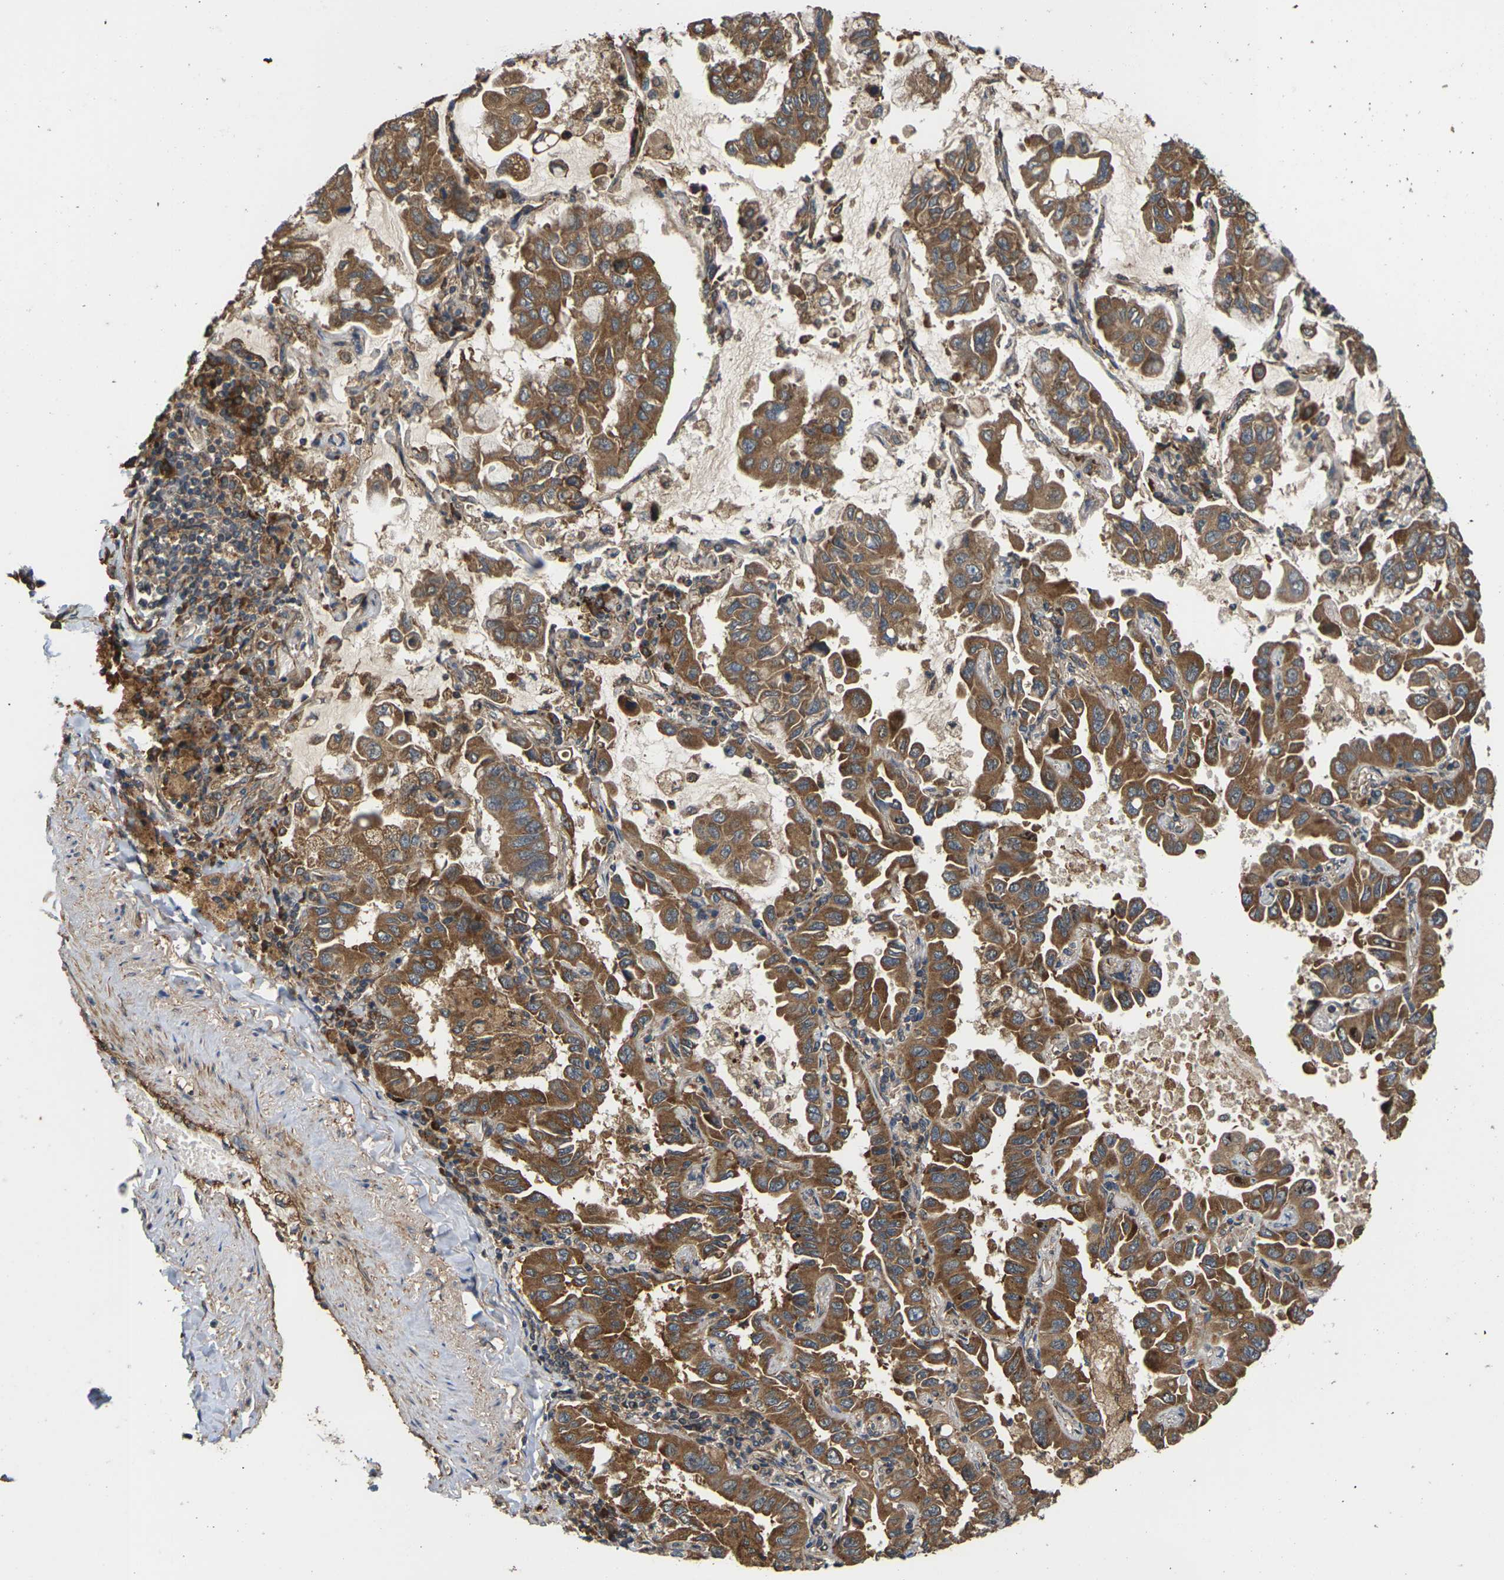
{"staining": {"intensity": "strong", "quantity": ">75%", "location": "cytoplasmic/membranous"}, "tissue": "lung cancer", "cell_type": "Tumor cells", "image_type": "cancer", "snomed": [{"axis": "morphology", "description": "Adenocarcinoma, NOS"}, {"axis": "topography", "description": "Lung"}], "caption": "Protein expression analysis of human adenocarcinoma (lung) reveals strong cytoplasmic/membranous staining in approximately >75% of tumor cells. (Stains: DAB in brown, nuclei in blue, Microscopy: brightfield microscopy at high magnification).", "gene": "NRAS", "patient": {"sex": "male", "age": 64}}